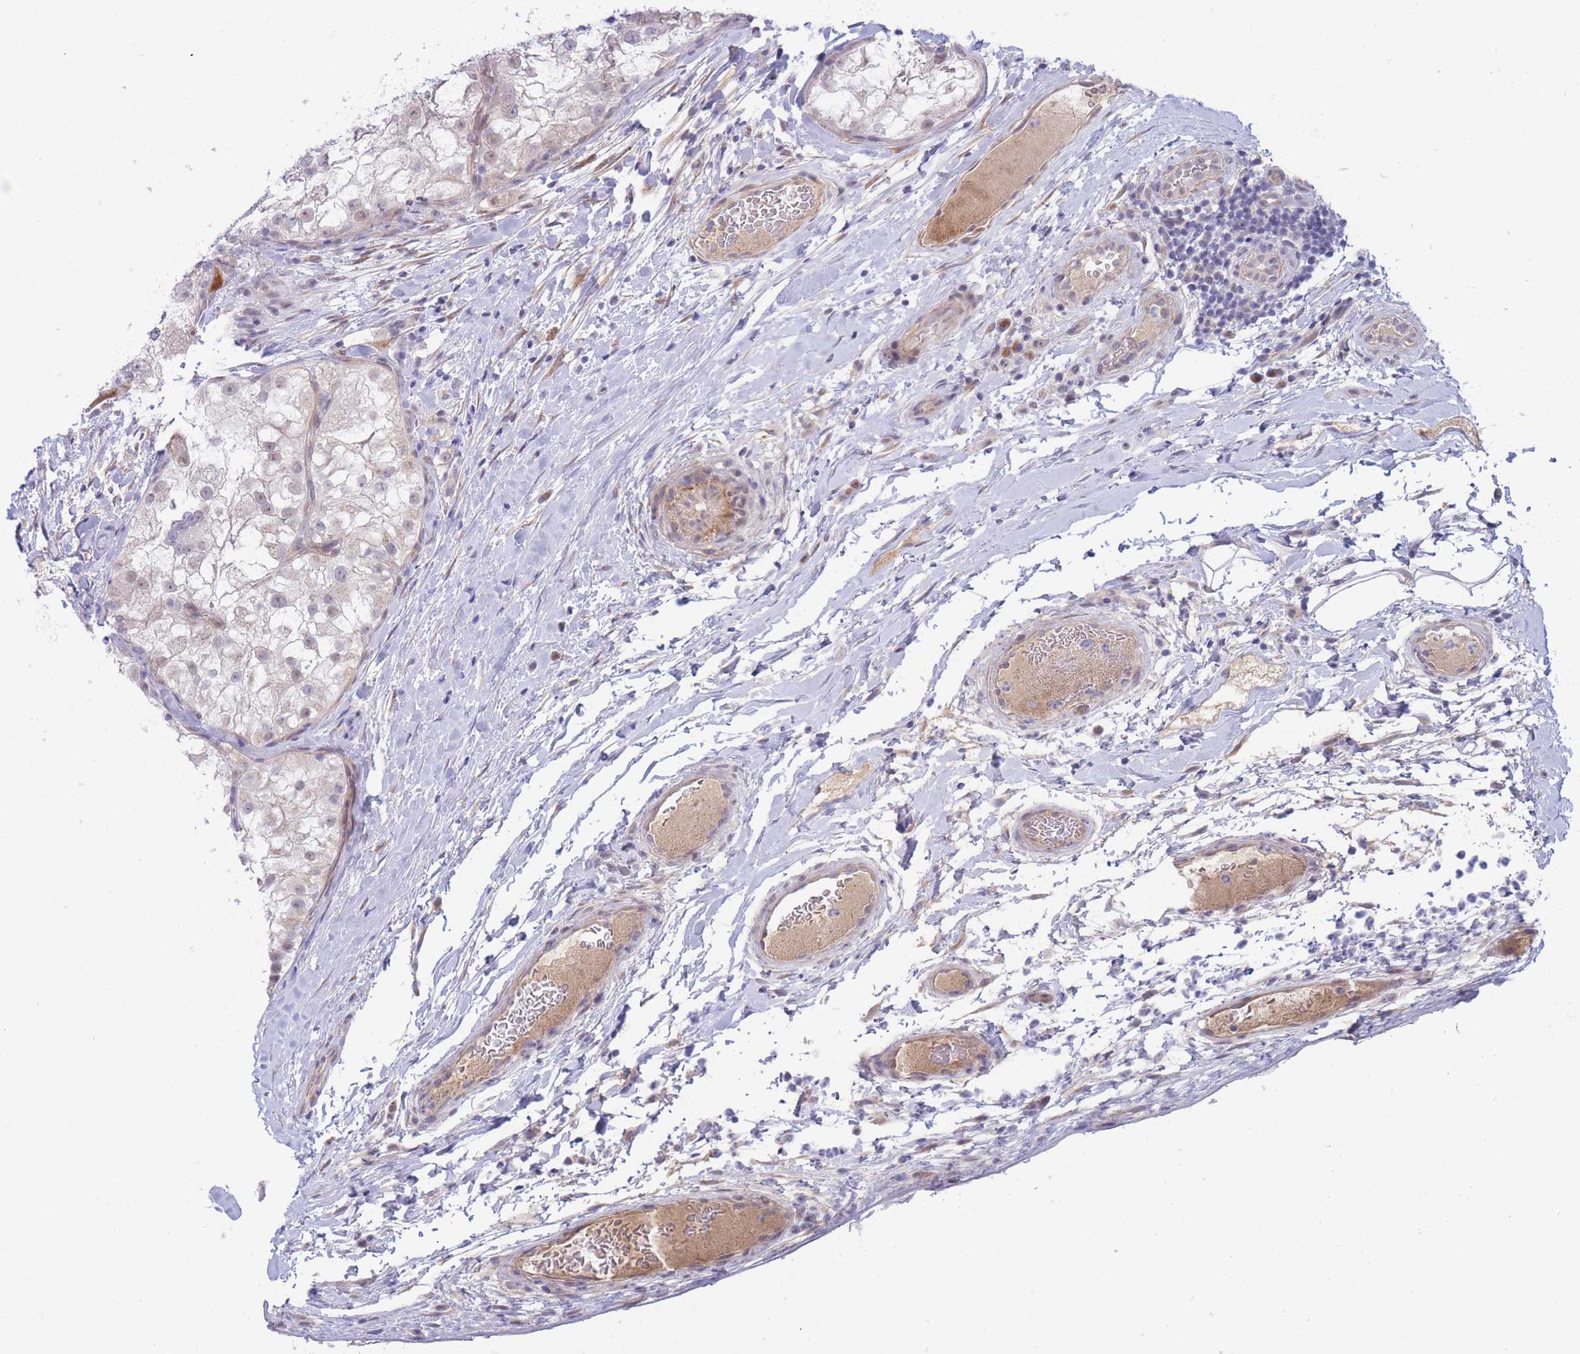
{"staining": {"intensity": "negative", "quantity": "none", "location": "none"}, "tissue": "renal cancer", "cell_type": "Tumor cells", "image_type": "cancer", "snomed": [{"axis": "morphology", "description": "Adenocarcinoma, NOS"}, {"axis": "topography", "description": "Kidney"}], "caption": "This is an immunohistochemistry (IHC) histopathology image of human adenocarcinoma (renal). There is no expression in tumor cells.", "gene": "APOL4", "patient": {"sex": "female", "age": 72}}